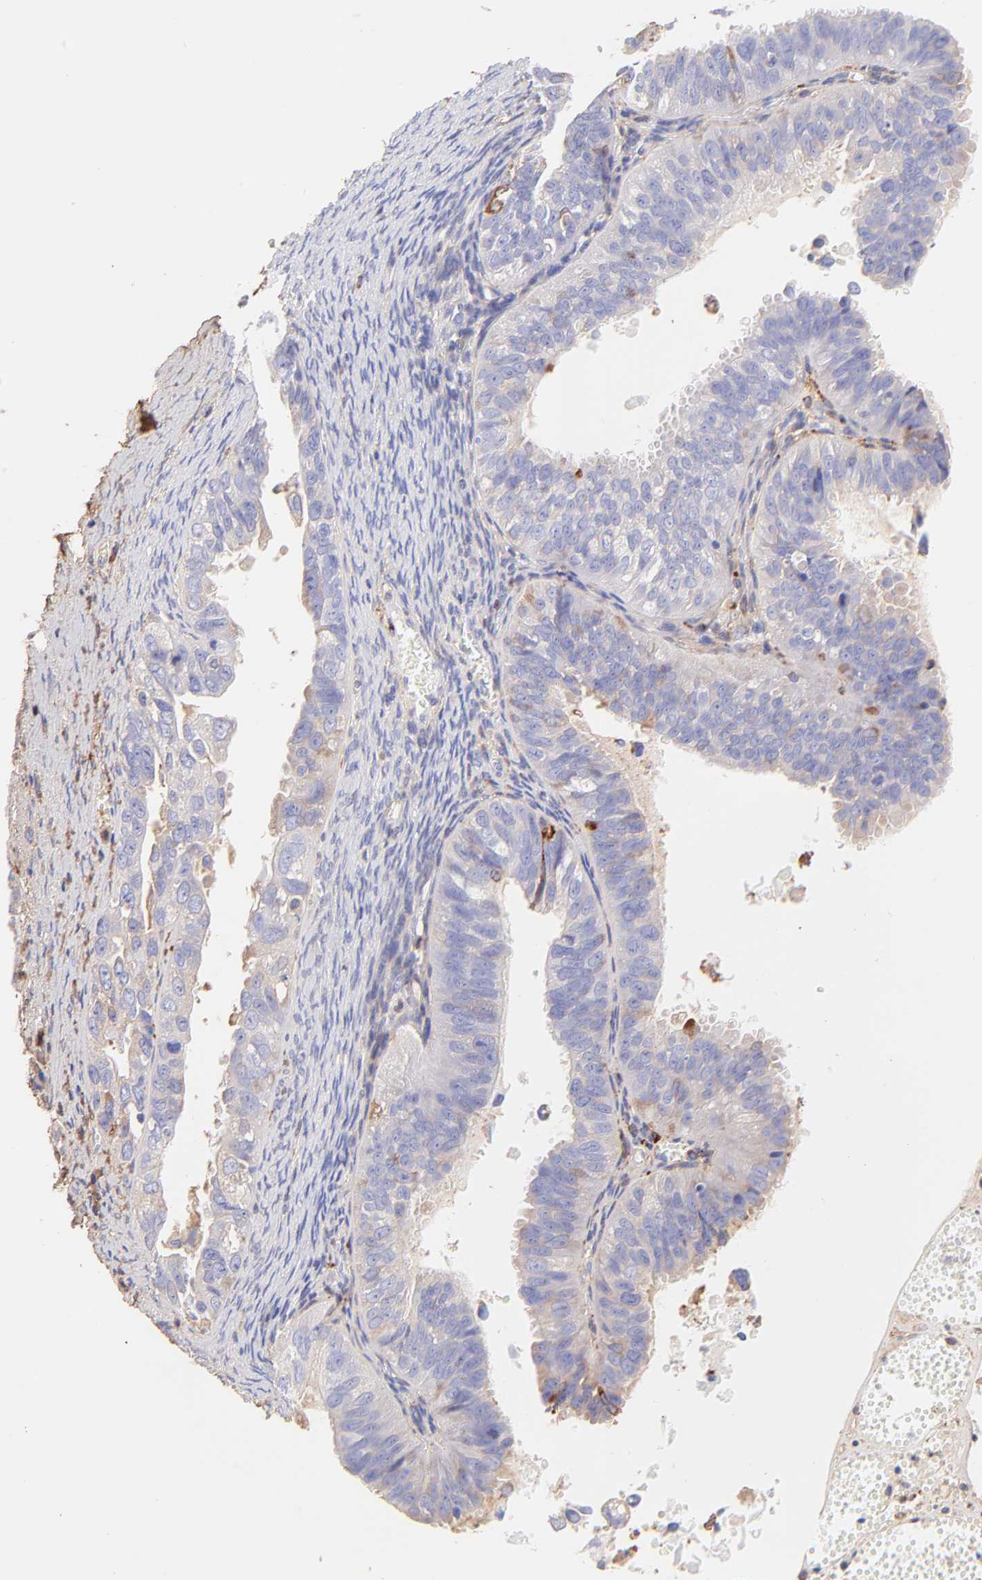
{"staining": {"intensity": "moderate", "quantity": "<25%", "location": "cytoplasmic/membranous"}, "tissue": "ovarian cancer", "cell_type": "Tumor cells", "image_type": "cancer", "snomed": [{"axis": "morphology", "description": "Carcinoma, endometroid"}, {"axis": "topography", "description": "Ovary"}], "caption": "The histopathology image exhibits immunohistochemical staining of ovarian cancer (endometroid carcinoma). There is moderate cytoplasmic/membranous staining is present in about <25% of tumor cells.", "gene": "BGN", "patient": {"sex": "female", "age": 85}}